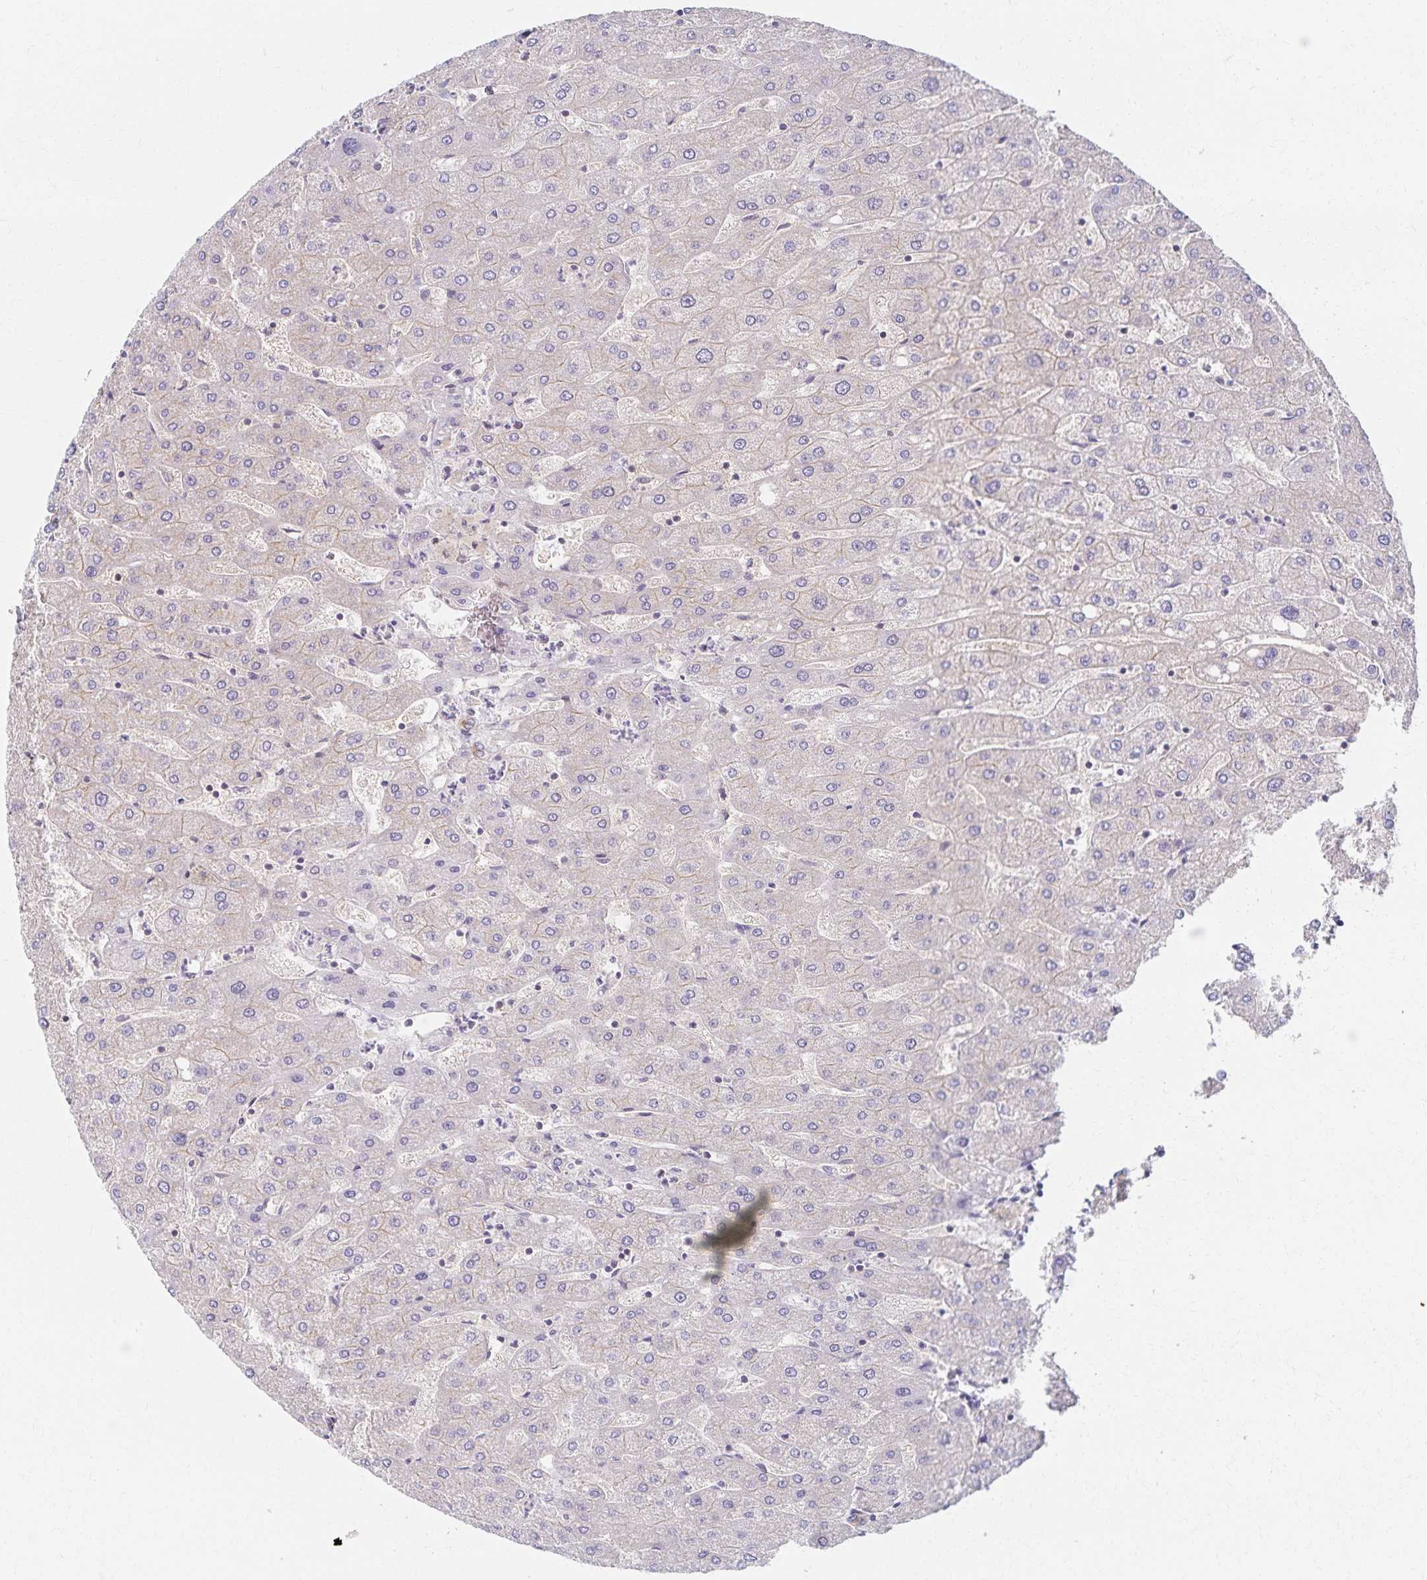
{"staining": {"intensity": "weak", "quantity": "25%-75%", "location": "cytoplasmic/membranous"}, "tissue": "liver", "cell_type": "Cholangiocytes", "image_type": "normal", "snomed": [{"axis": "morphology", "description": "Normal tissue, NOS"}, {"axis": "topography", "description": "Liver"}], "caption": "Protein expression analysis of unremarkable liver reveals weak cytoplasmic/membranous positivity in about 25%-75% of cholangiocytes. The staining is performed using DAB (3,3'-diaminobenzidine) brown chromogen to label protein expression. The nuclei are counter-stained blue using hematoxylin.", "gene": "RAB9B", "patient": {"sex": "male", "age": 67}}